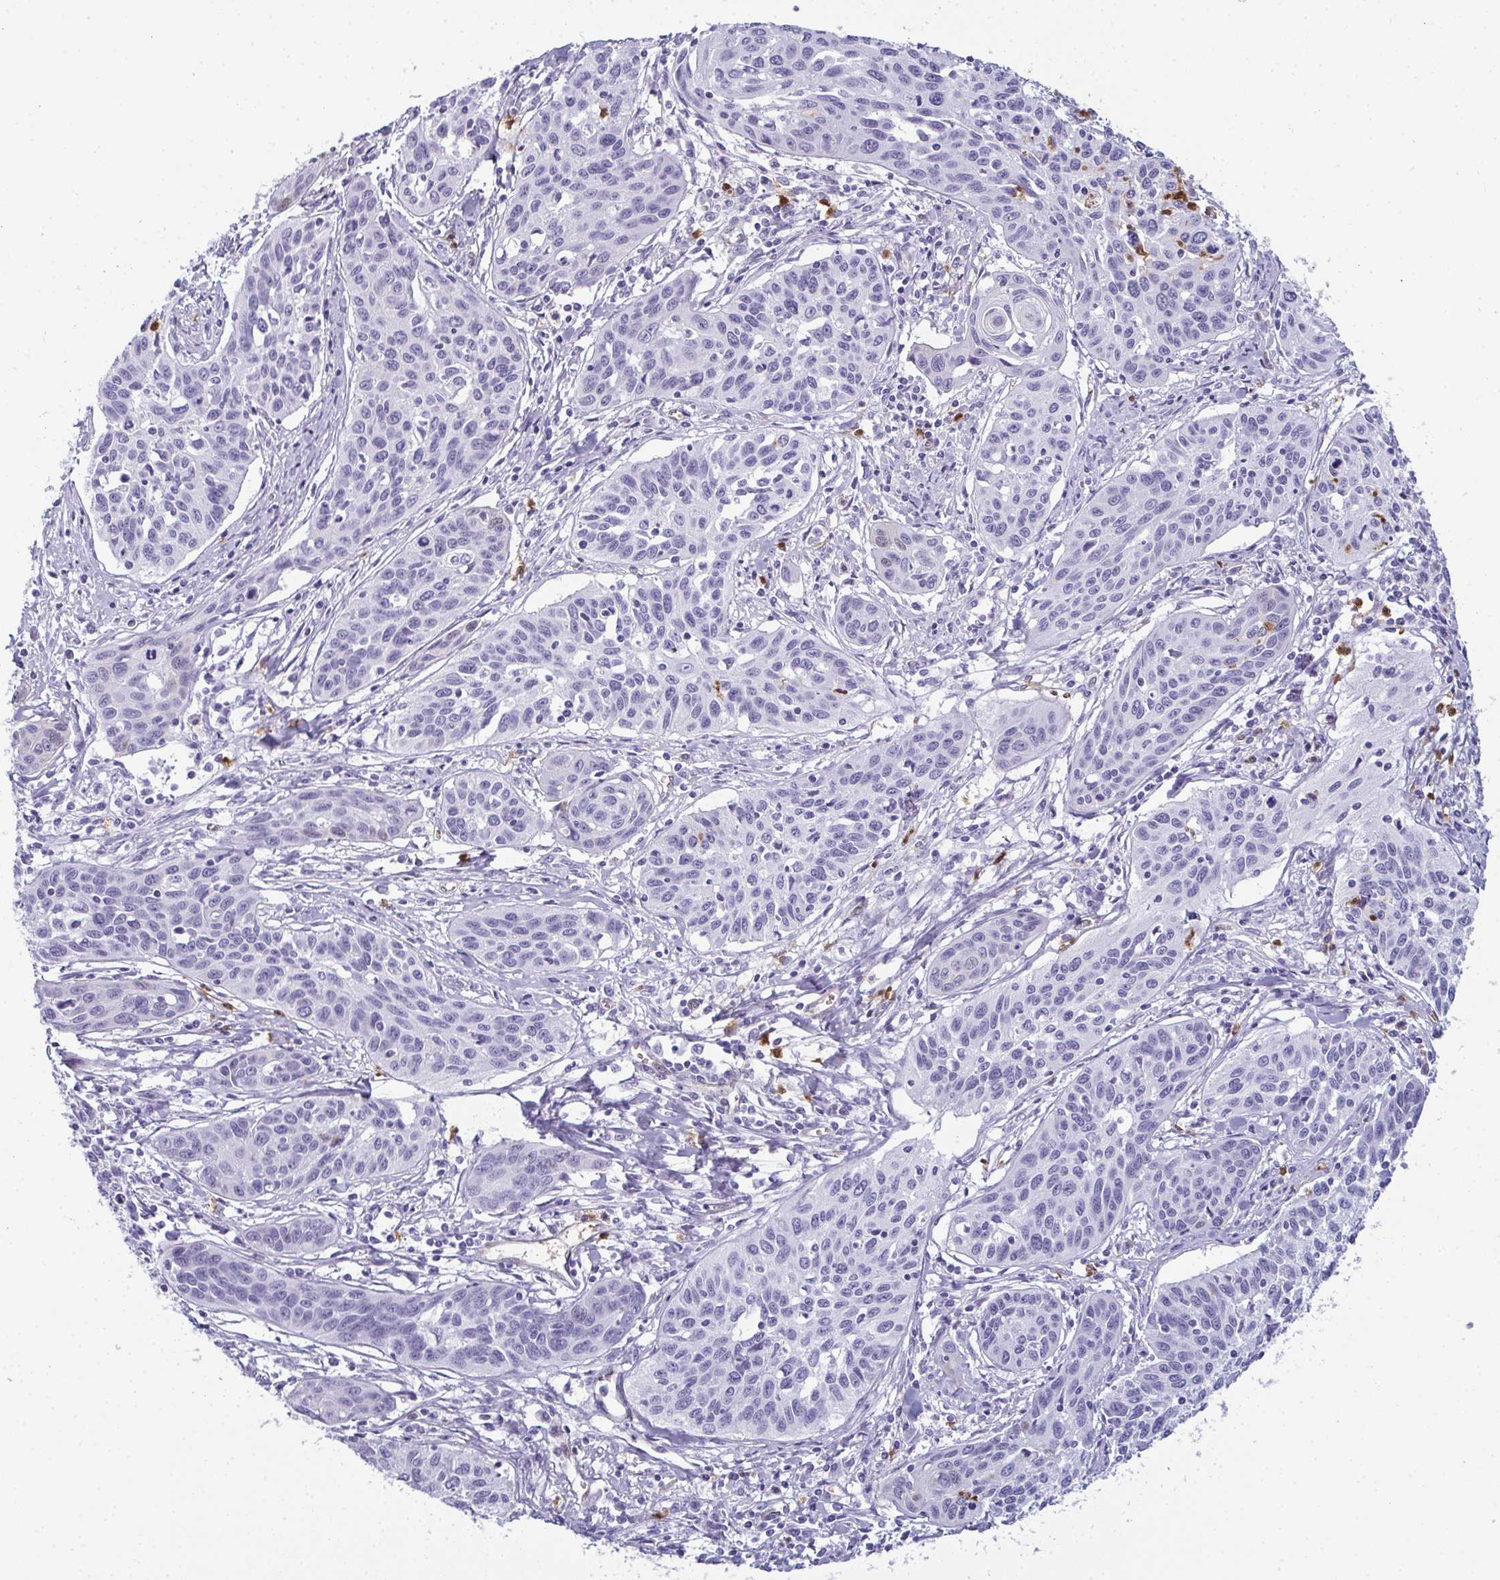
{"staining": {"intensity": "negative", "quantity": "none", "location": "none"}, "tissue": "cervical cancer", "cell_type": "Tumor cells", "image_type": "cancer", "snomed": [{"axis": "morphology", "description": "Squamous cell carcinoma, NOS"}, {"axis": "topography", "description": "Cervix"}], "caption": "A photomicrograph of cervical squamous cell carcinoma stained for a protein reveals no brown staining in tumor cells.", "gene": "CDA", "patient": {"sex": "female", "age": 31}}